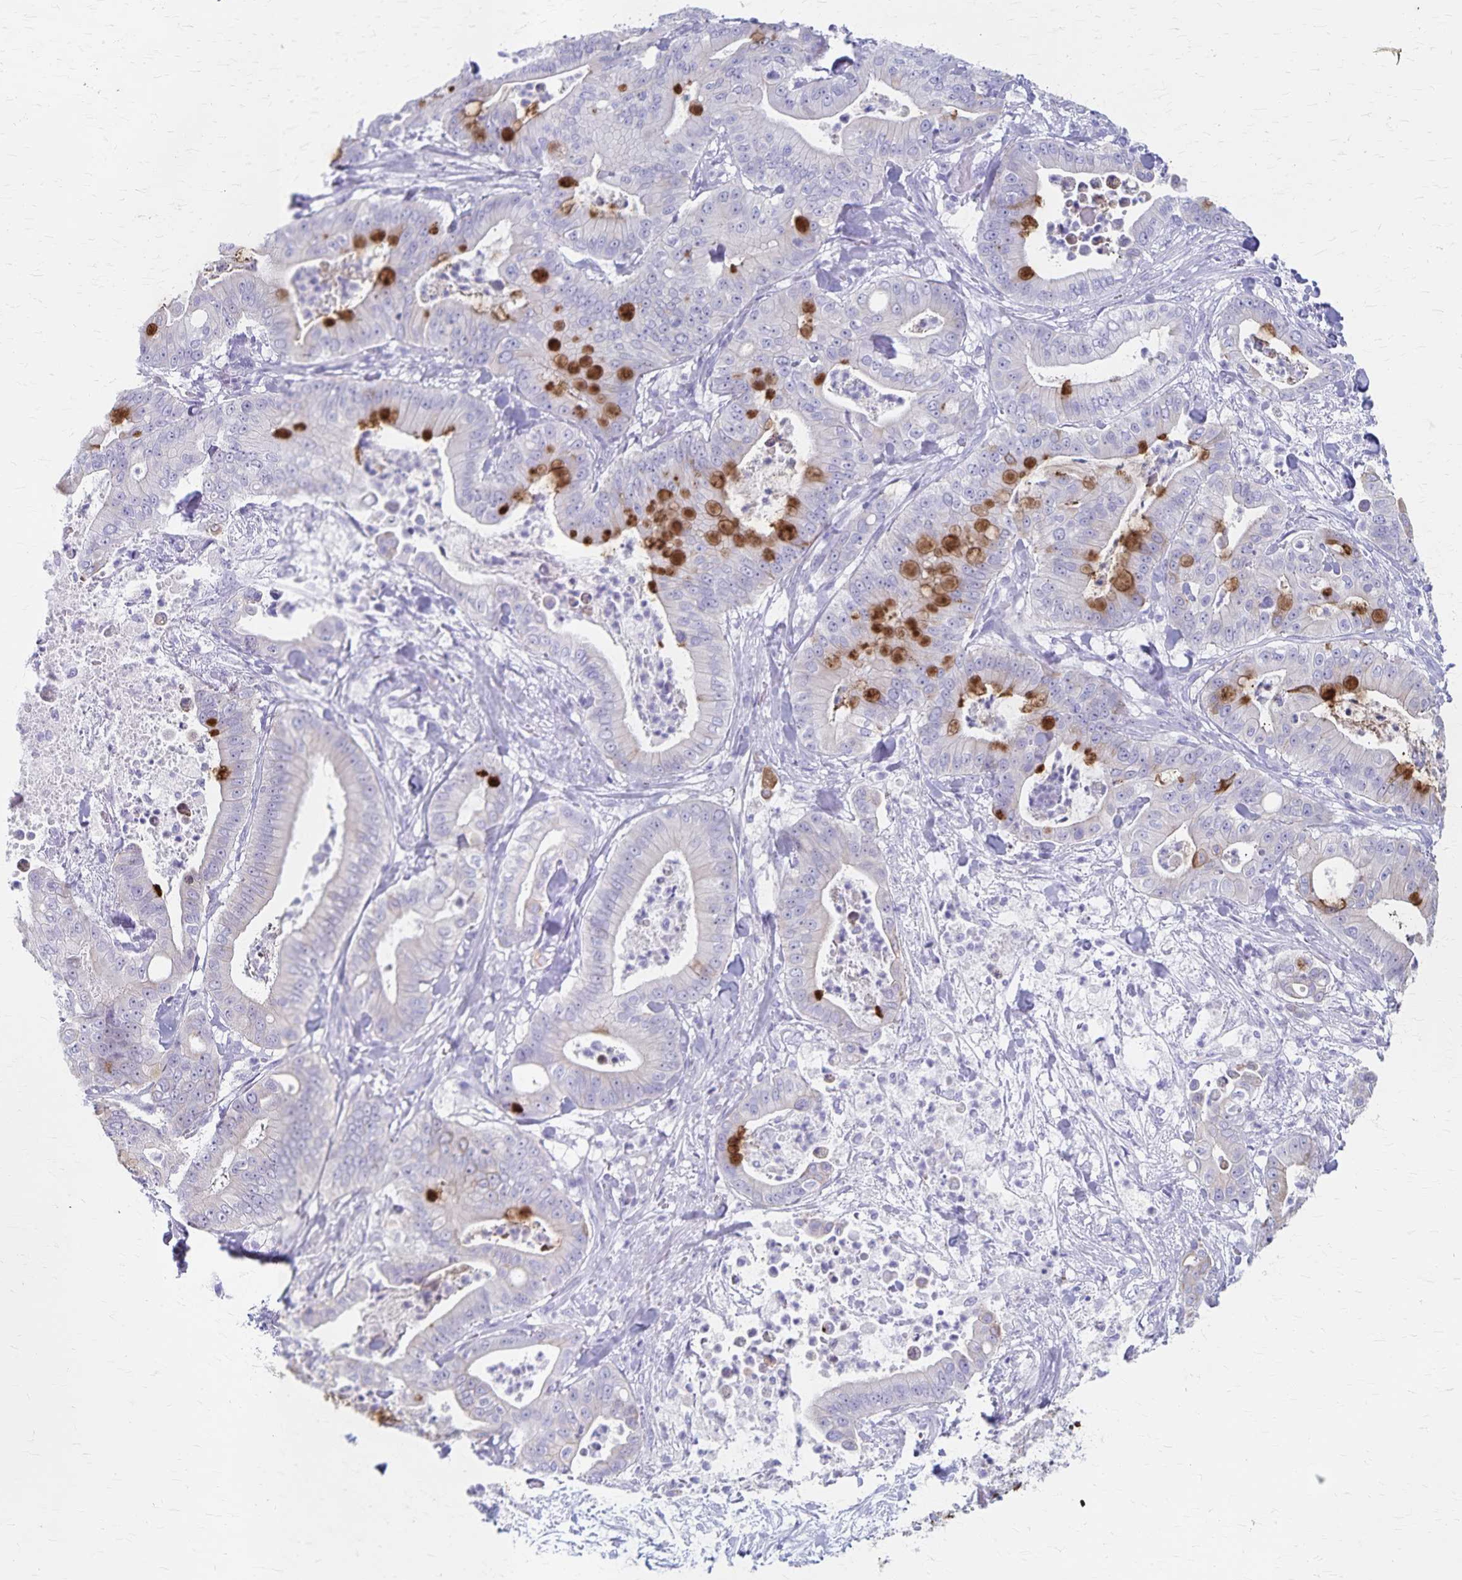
{"staining": {"intensity": "moderate", "quantity": "<25%", "location": "cytoplasmic/membranous"}, "tissue": "pancreatic cancer", "cell_type": "Tumor cells", "image_type": "cancer", "snomed": [{"axis": "morphology", "description": "Adenocarcinoma, NOS"}, {"axis": "topography", "description": "Pancreas"}], "caption": "DAB (3,3'-diaminobenzidine) immunohistochemical staining of pancreatic cancer (adenocarcinoma) reveals moderate cytoplasmic/membranous protein expression in approximately <25% of tumor cells.", "gene": "GPBAR1", "patient": {"sex": "male", "age": 71}}